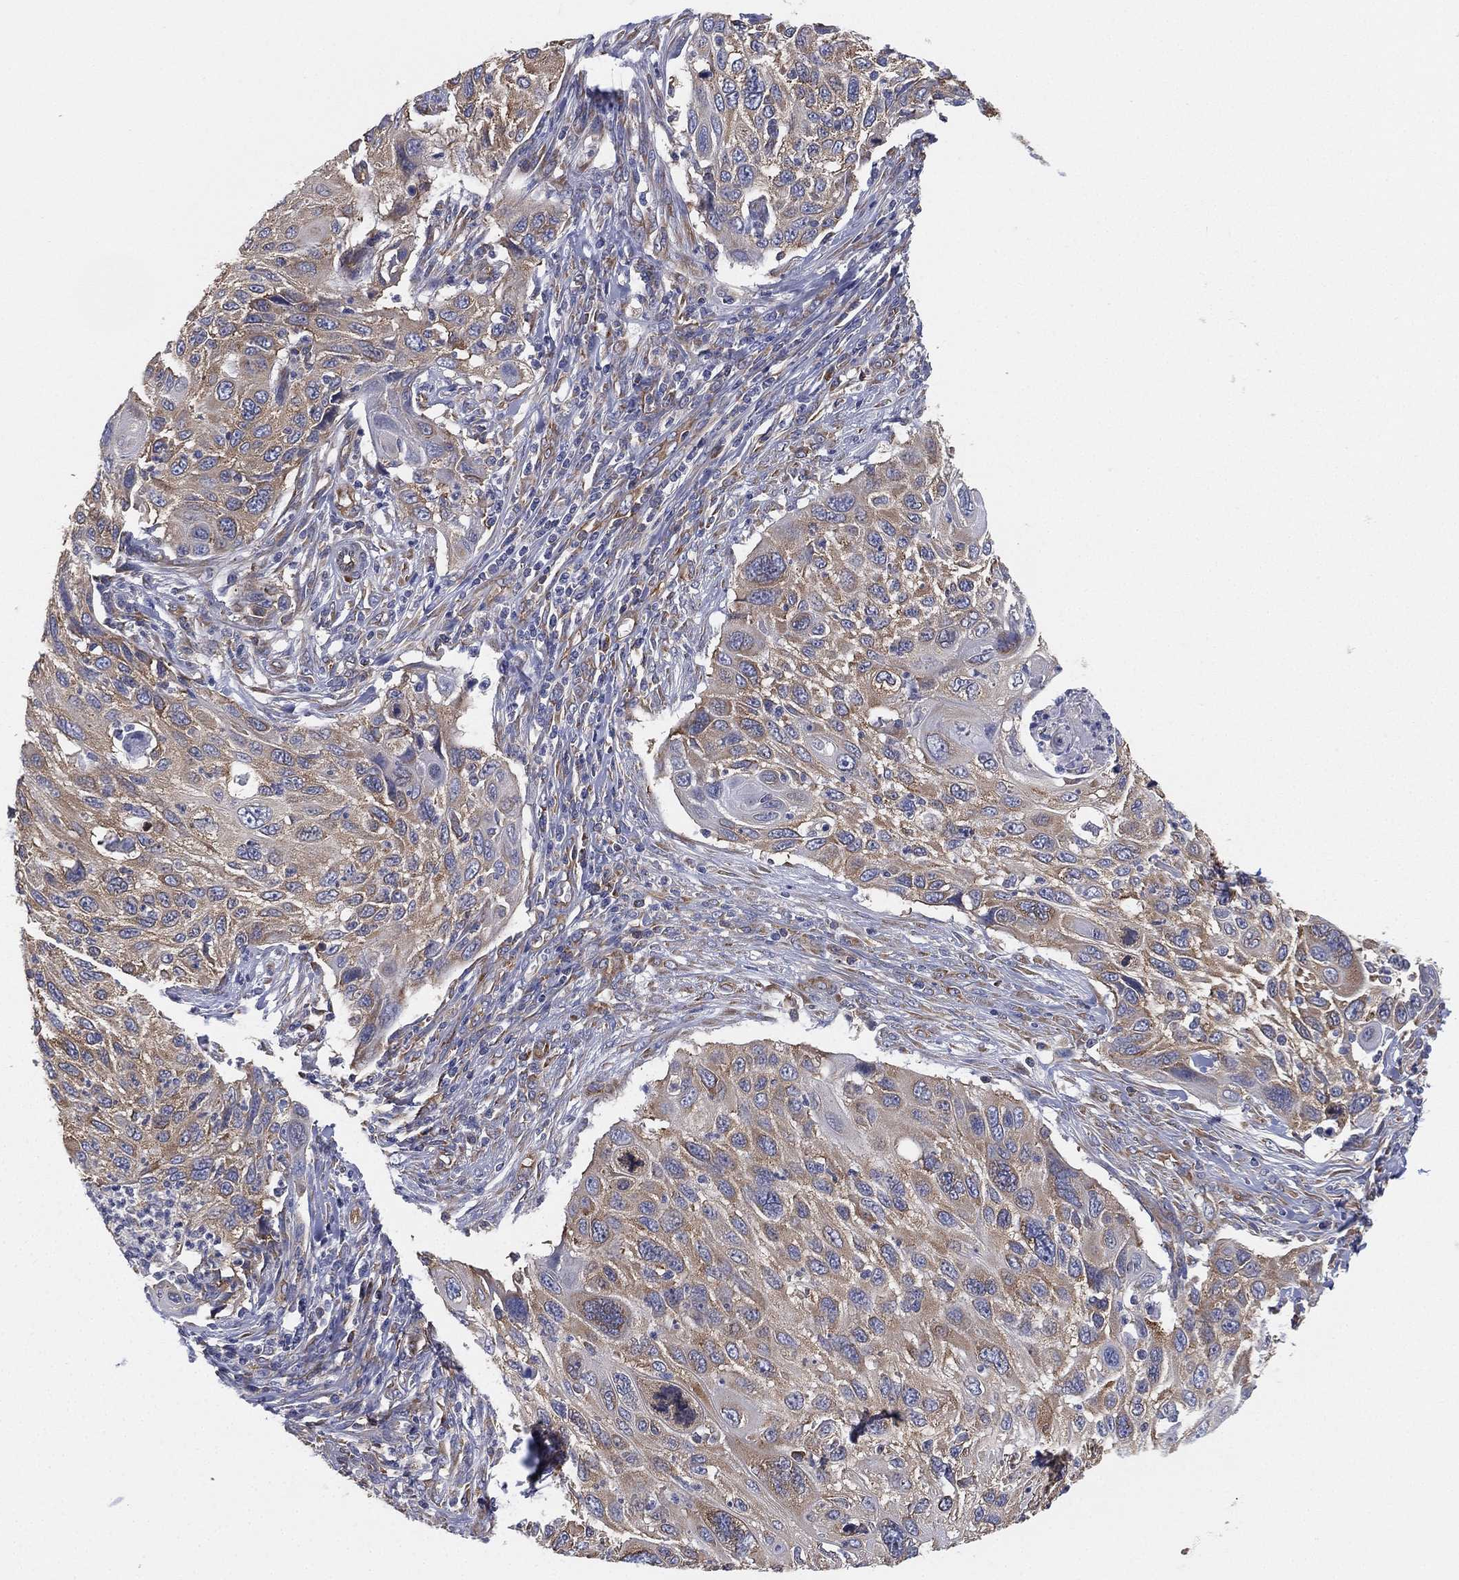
{"staining": {"intensity": "moderate", "quantity": "25%-75%", "location": "cytoplasmic/membranous"}, "tissue": "cervical cancer", "cell_type": "Tumor cells", "image_type": "cancer", "snomed": [{"axis": "morphology", "description": "Squamous cell carcinoma, NOS"}, {"axis": "topography", "description": "Cervix"}], "caption": "IHC histopathology image of squamous cell carcinoma (cervical) stained for a protein (brown), which reveals medium levels of moderate cytoplasmic/membranous positivity in about 25%-75% of tumor cells.", "gene": "FARSA", "patient": {"sex": "female", "age": 70}}